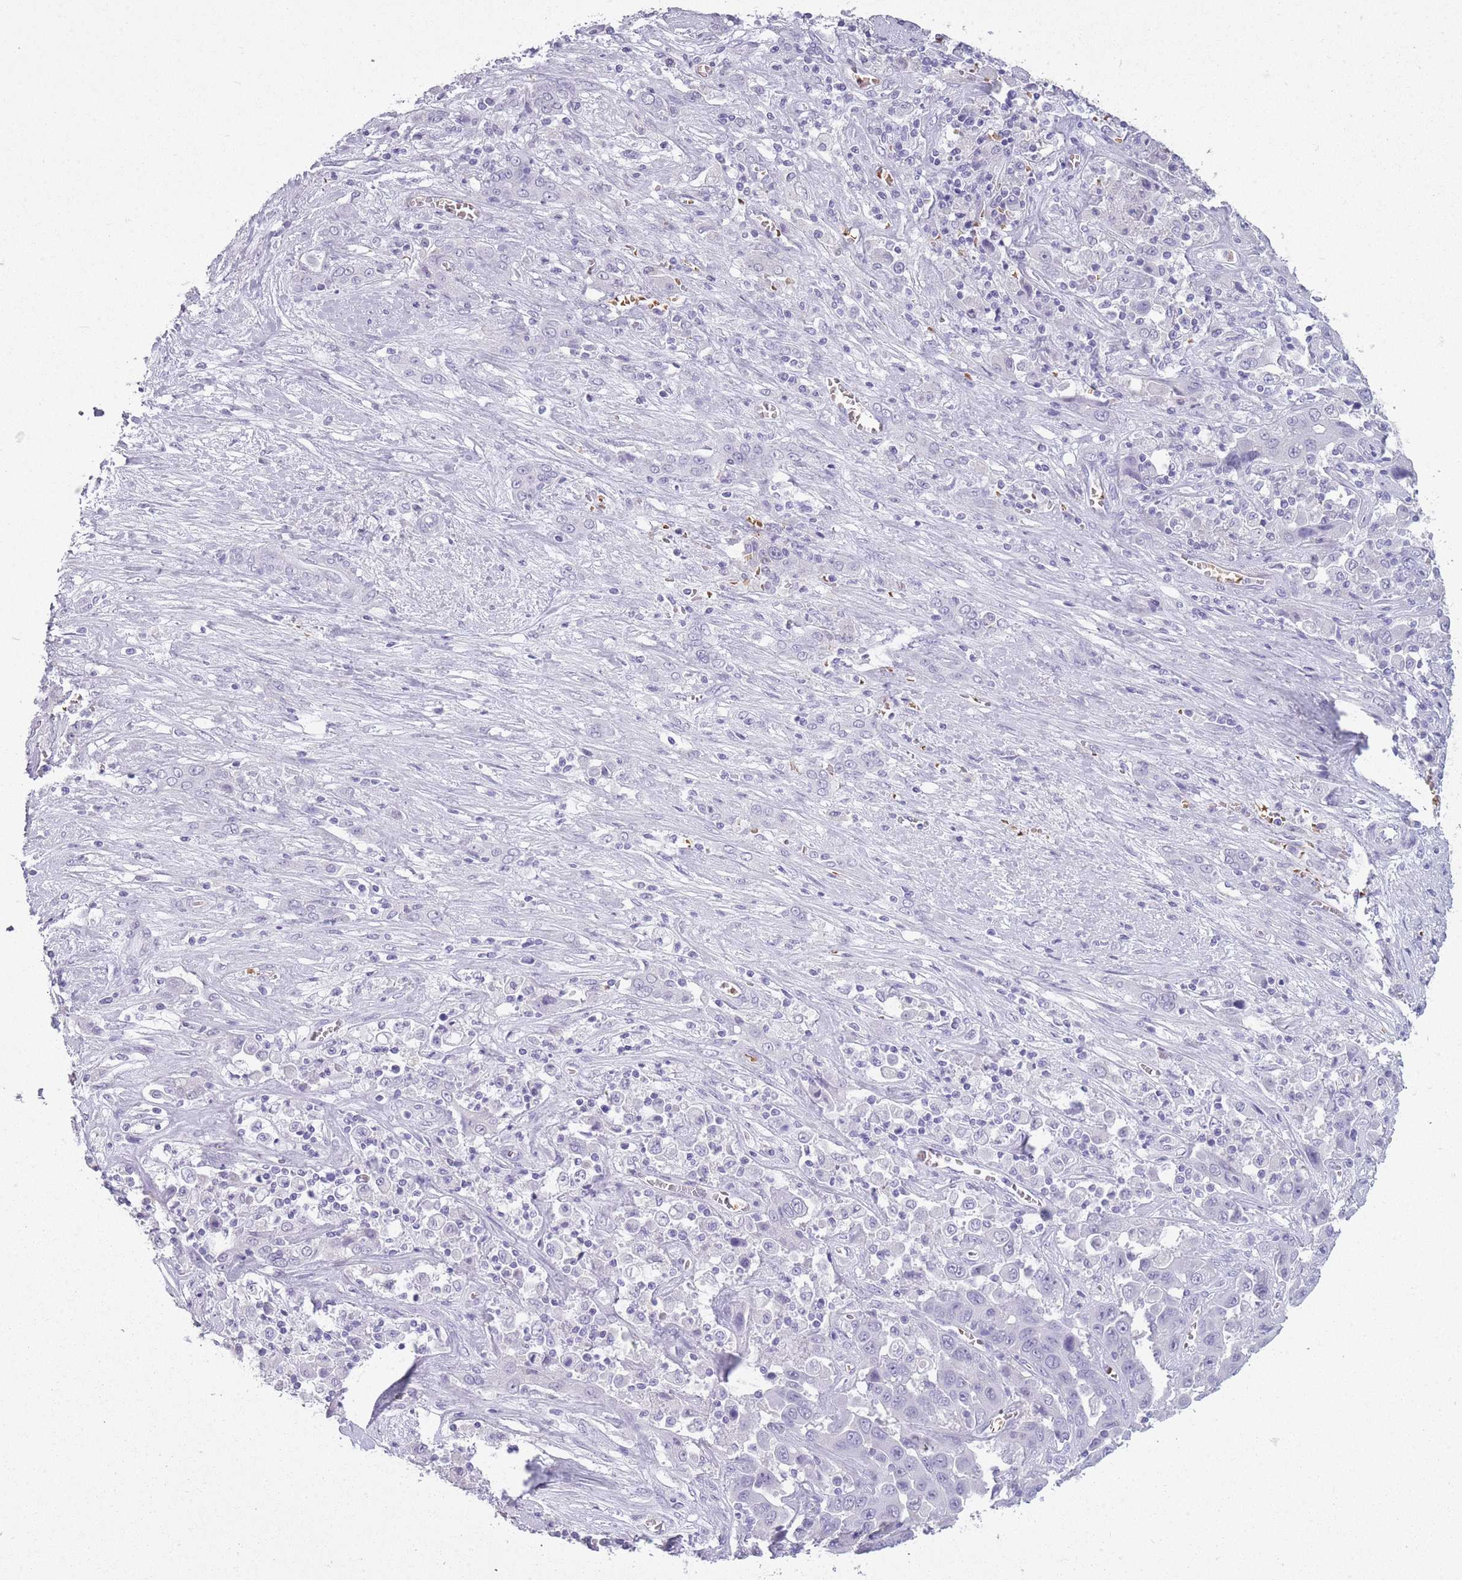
{"staining": {"intensity": "negative", "quantity": "none", "location": "none"}, "tissue": "liver cancer", "cell_type": "Tumor cells", "image_type": "cancer", "snomed": [{"axis": "morphology", "description": "Cholangiocarcinoma"}, {"axis": "topography", "description": "Liver"}], "caption": "This is an IHC histopathology image of liver cholangiocarcinoma. There is no positivity in tumor cells.", "gene": "OR7C1", "patient": {"sex": "female", "age": 52}}